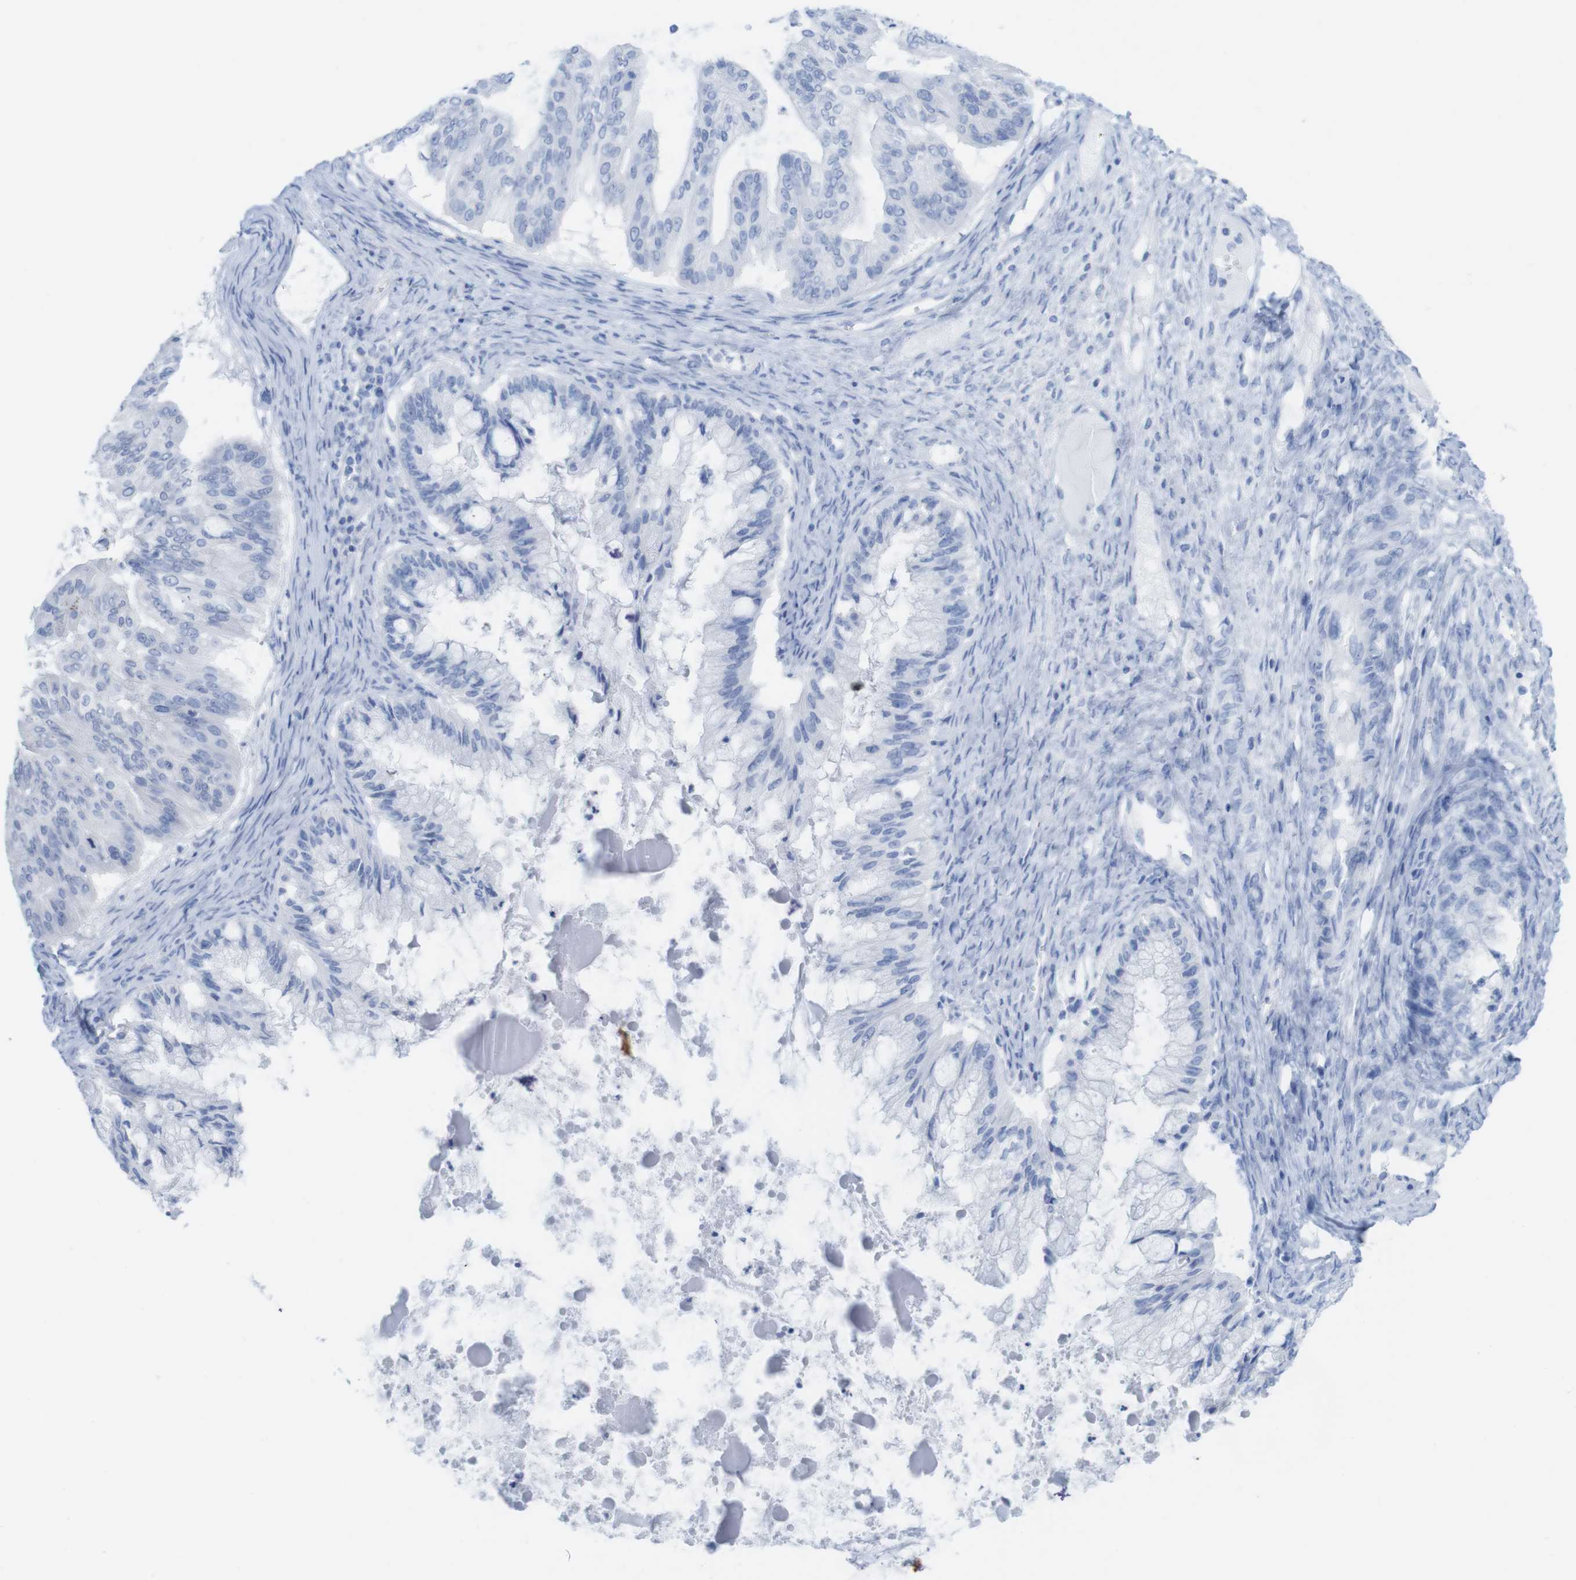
{"staining": {"intensity": "negative", "quantity": "none", "location": "none"}, "tissue": "ovarian cancer", "cell_type": "Tumor cells", "image_type": "cancer", "snomed": [{"axis": "morphology", "description": "Cystadenocarcinoma, mucinous, NOS"}, {"axis": "topography", "description": "Ovary"}], "caption": "High magnification brightfield microscopy of ovarian cancer stained with DAB (brown) and counterstained with hematoxylin (blue): tumor cells show no significant expression.", "gene": "MYH7", "patient": {"sex": "female", "age": 57}}